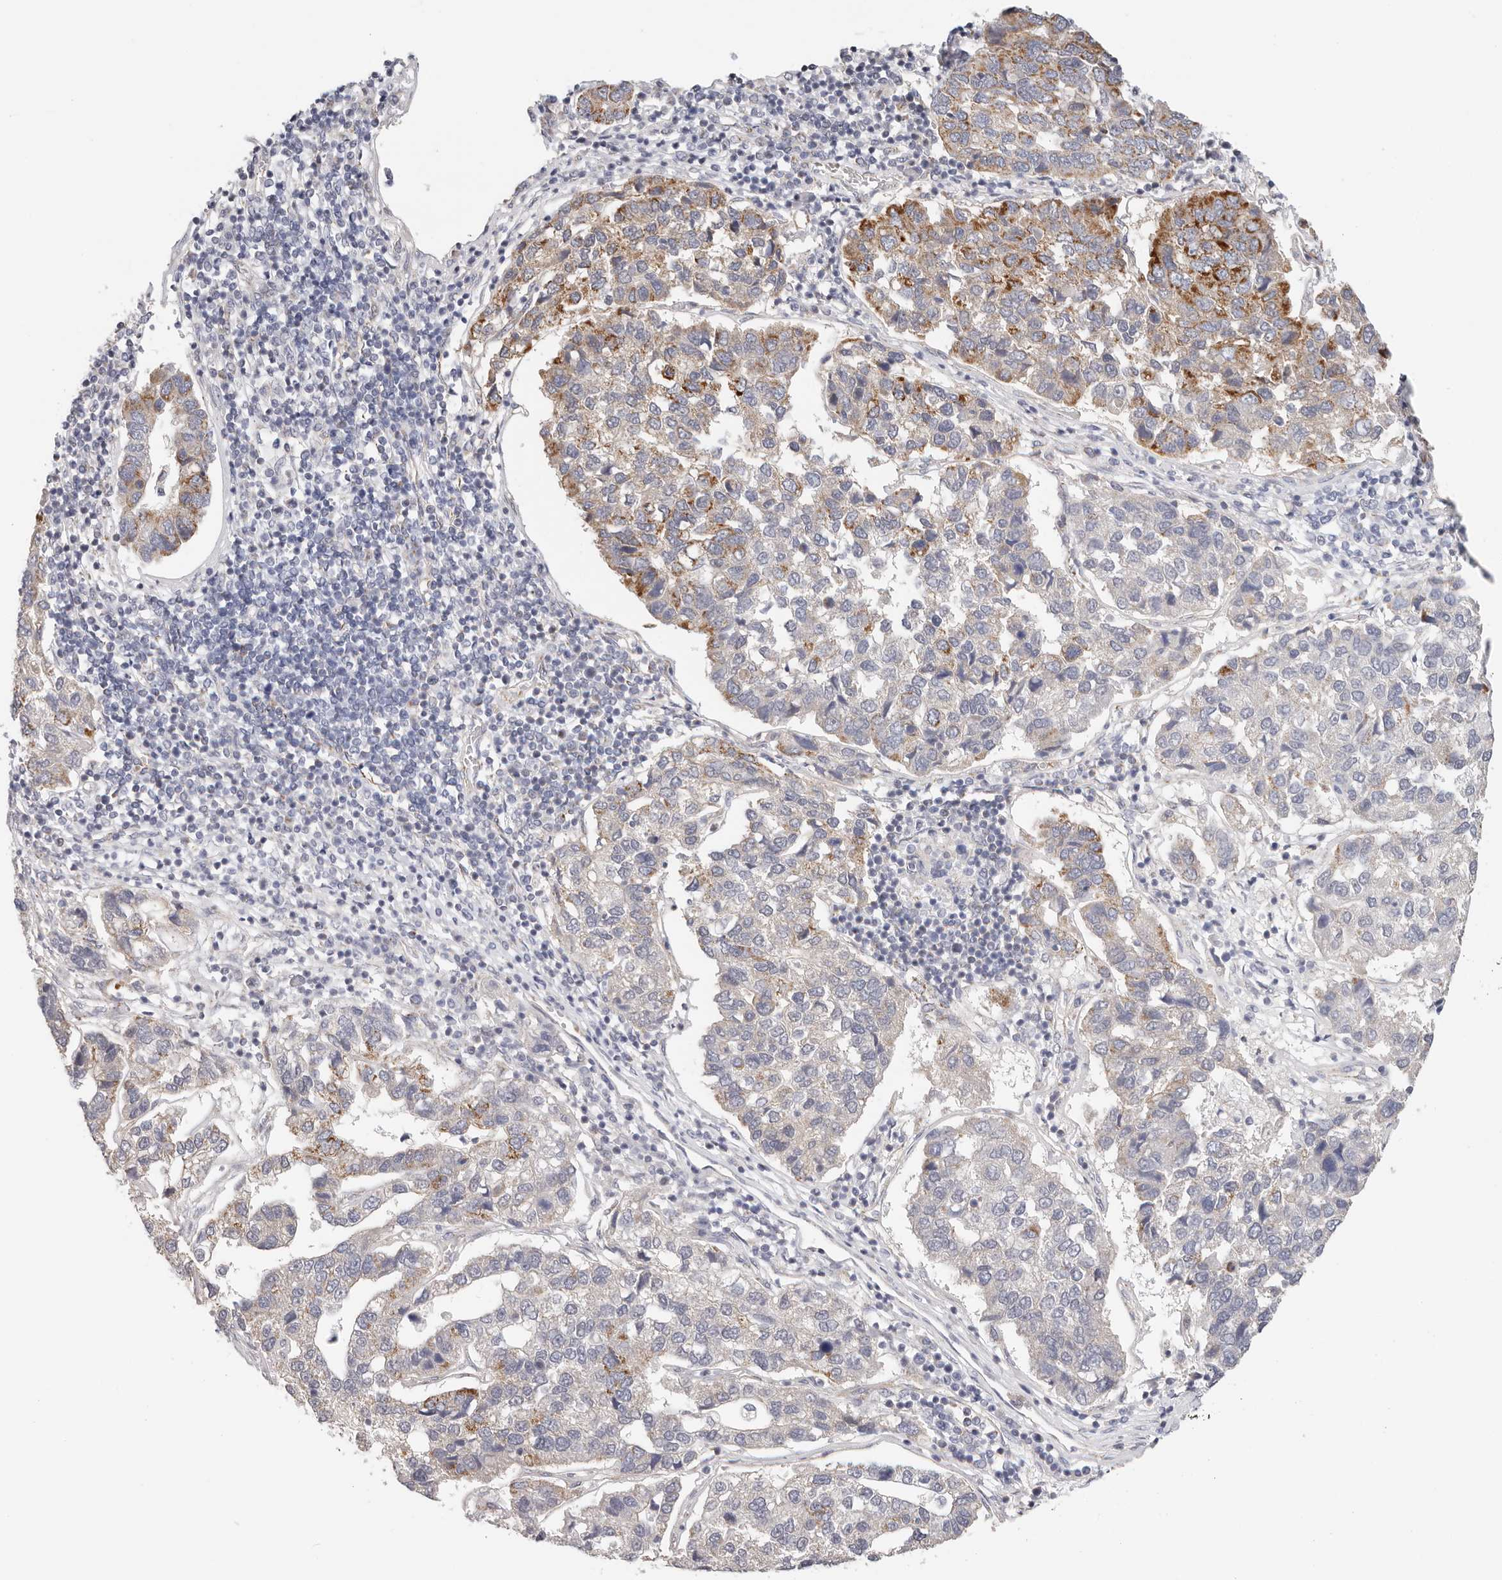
{"staining": {"intensity": "strong", "quantity": "<25%", "location": "cytoplasmic/membranous"}, "tissue": "pancreatic cancer", "cell_type": "Tumor cells", "image_type": "cancer", "snomed": [{"axis": "morphology", "description": "Adenocarcinoma, NOS"}, {"axis": "topography", "description": "Pancreas"}], "caption": "Approximately <25% of tumor cells in pancreatic cancer demonstrate strong cytoplasmic/membranous protein expression as visualized by brown immunohistochemical staining.", "gene": "AFDN", "patient": {"sex": "female", "age": 61}}